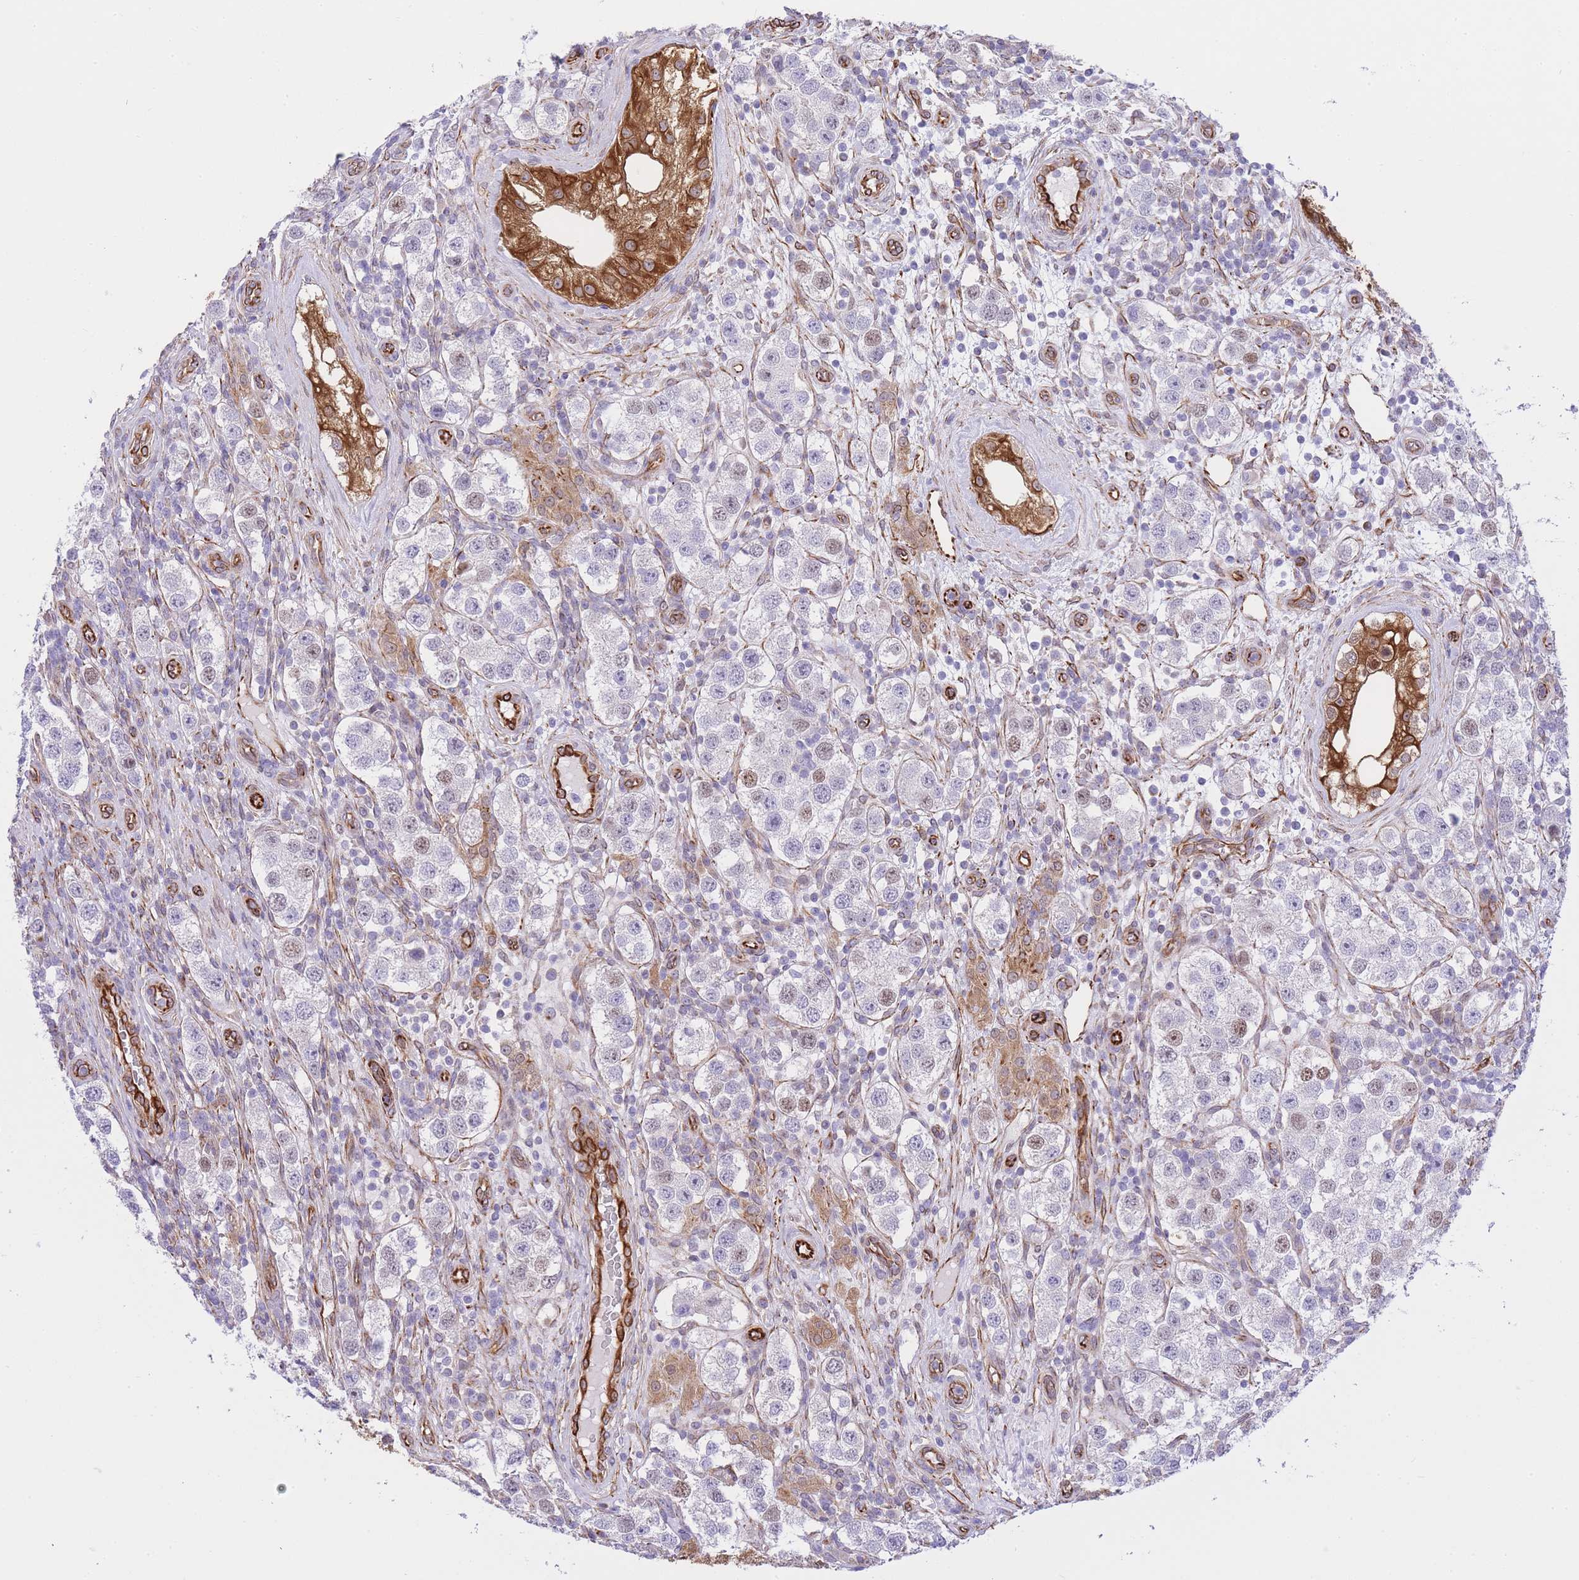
{"staining": {"intensity": "weak", "quantity": "<25%", "location": "nuclear"}, "tissue": "testis cancer", "cell_type": "Tumor cells", "image_type": "cancer", "snomed": [{"axis": "morphology", "description": "Seminoma, NOS"}, {"axis": "topography", "description": "Testis"}], "caption": "DAB immunohistochemical staining of human seminoma (testis) demonstrates no significant staining in tumor cells. Nuclei are stained in blue.", "gene": "ECPAS", "patient": {"sex": "male", "age": 37}}